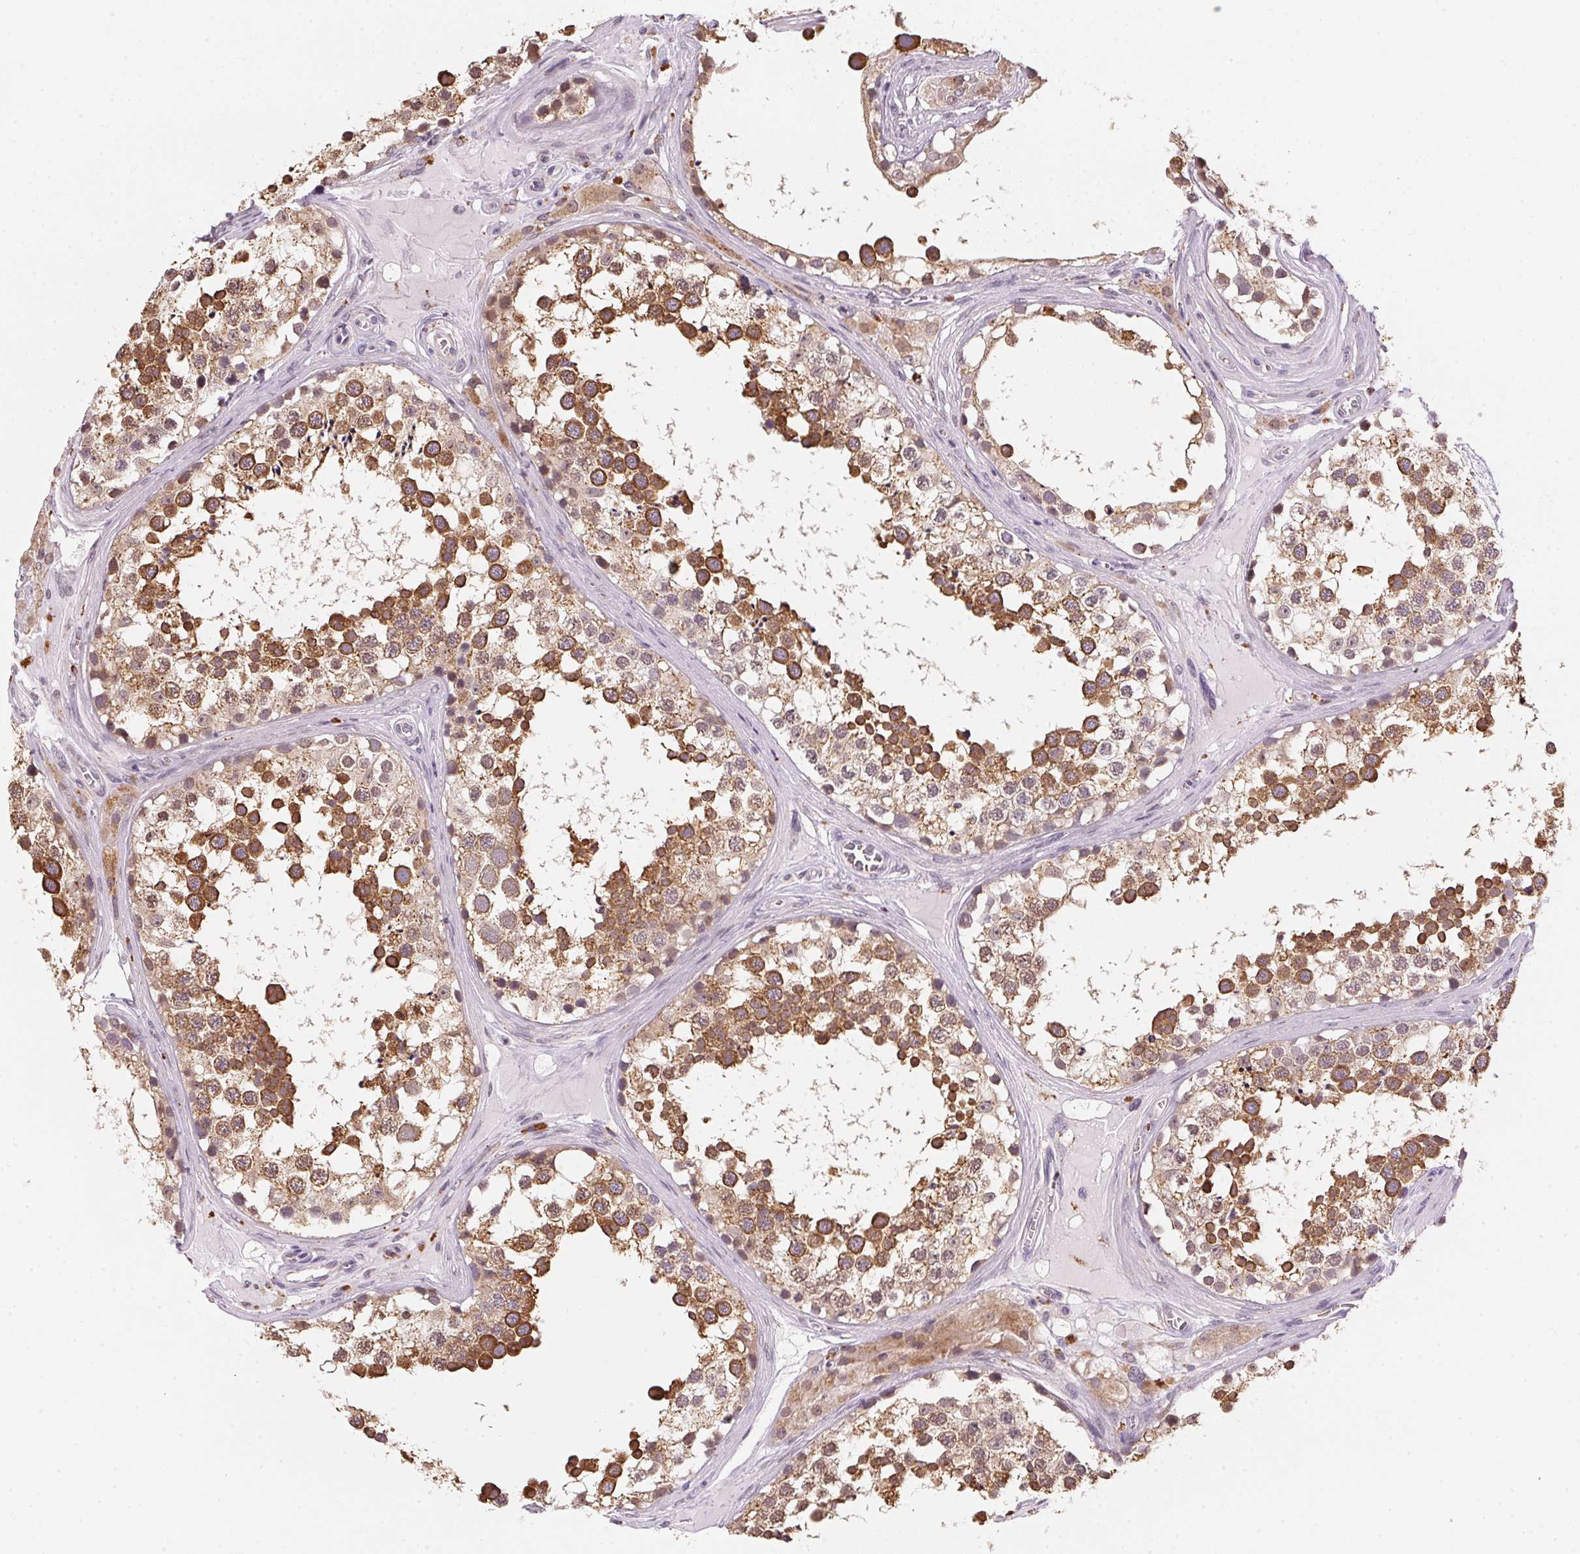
{"staining": {"intensity": "strong", "quantity": "25%-75%", "location": "cytoplasmic/membranous"}, "tissue": "testis", "cell_type": "Cells in seminiferous ducts", "image_type": "normal", "snomed": [{"axis": "morphology", "description": "Normal tissue, NOS"}, {"axis": "morphology", "description": "Seminoma, NOS"}, {"axis": "topography", "description": "Testis"}], "caption": "Strong cytoplasmic/membranous protein staining is seen in approximately 25%-75% of cells in seminiferous ducts in testis. (Stains: DAB (3,3'-diaminobenzidine) in brown, nuclei in blue, Microscopy: brightfield microscopy at high magnification).", "gene": "METTL13", "patient": {"sex": "male", "age": 65}}